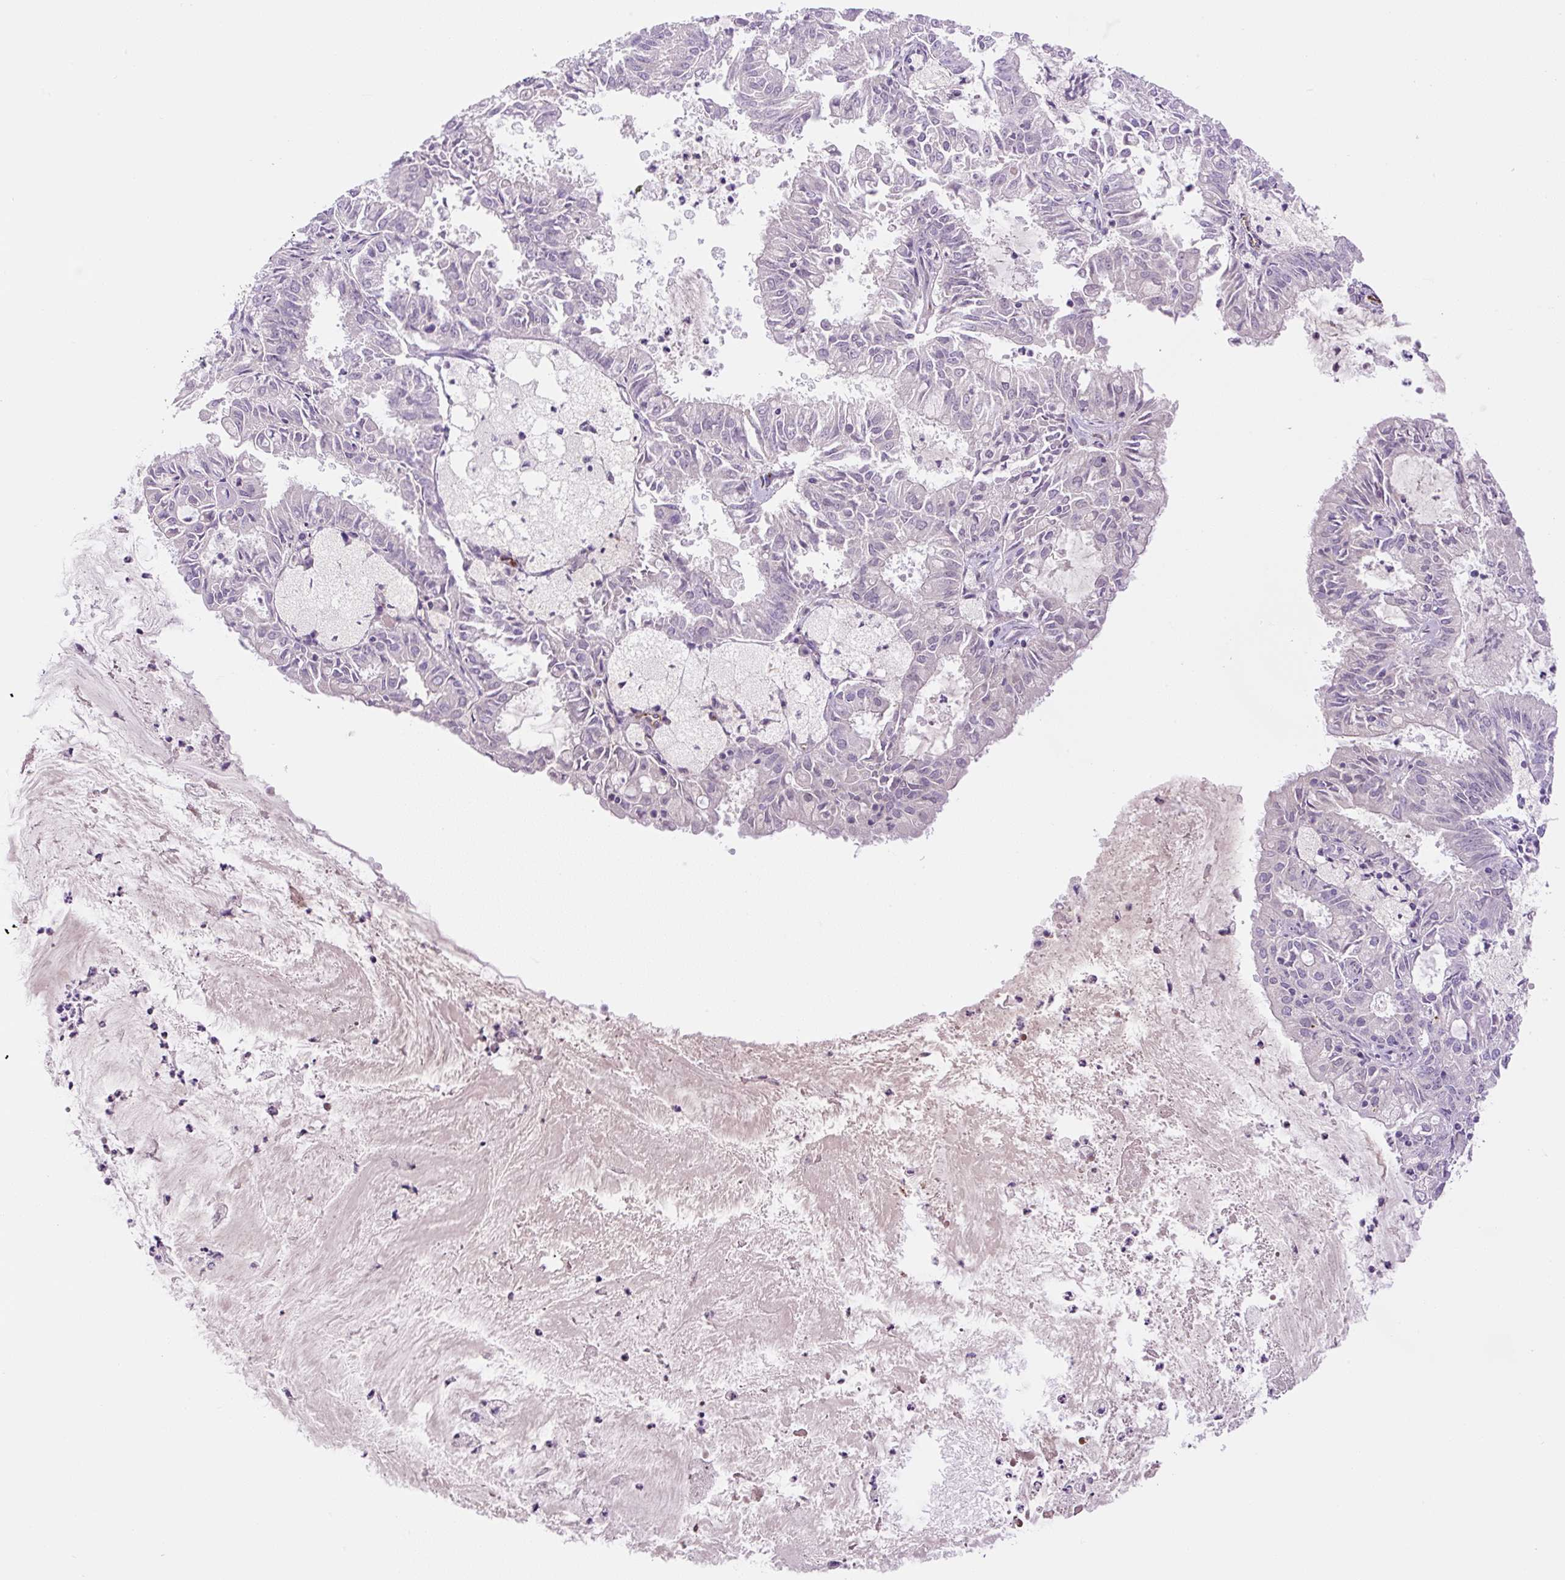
{"staining": {"intensity": "negative", "quantity": "none", "location": "none"}, "tissue": "endometrial cancer", "cell_type": "Tumor cells", "image_type": "cancer", "snomed": [{"axis": "morphology", "description": "Adenocarcinoma, NOS"}, {"axis": "topography", "description": "Endometrium"}], "caption": "A high-resolution image shows immunohistochemistry (IHC) staining of endometrial cancer (adenocarcinoma), which exhibits no significant expression in tumor cells. (DAB IHC visualized using brightfield microscopy, high magnification).", "gene": "RSPO4", "patient": {"sex": "female", "age": 57}}